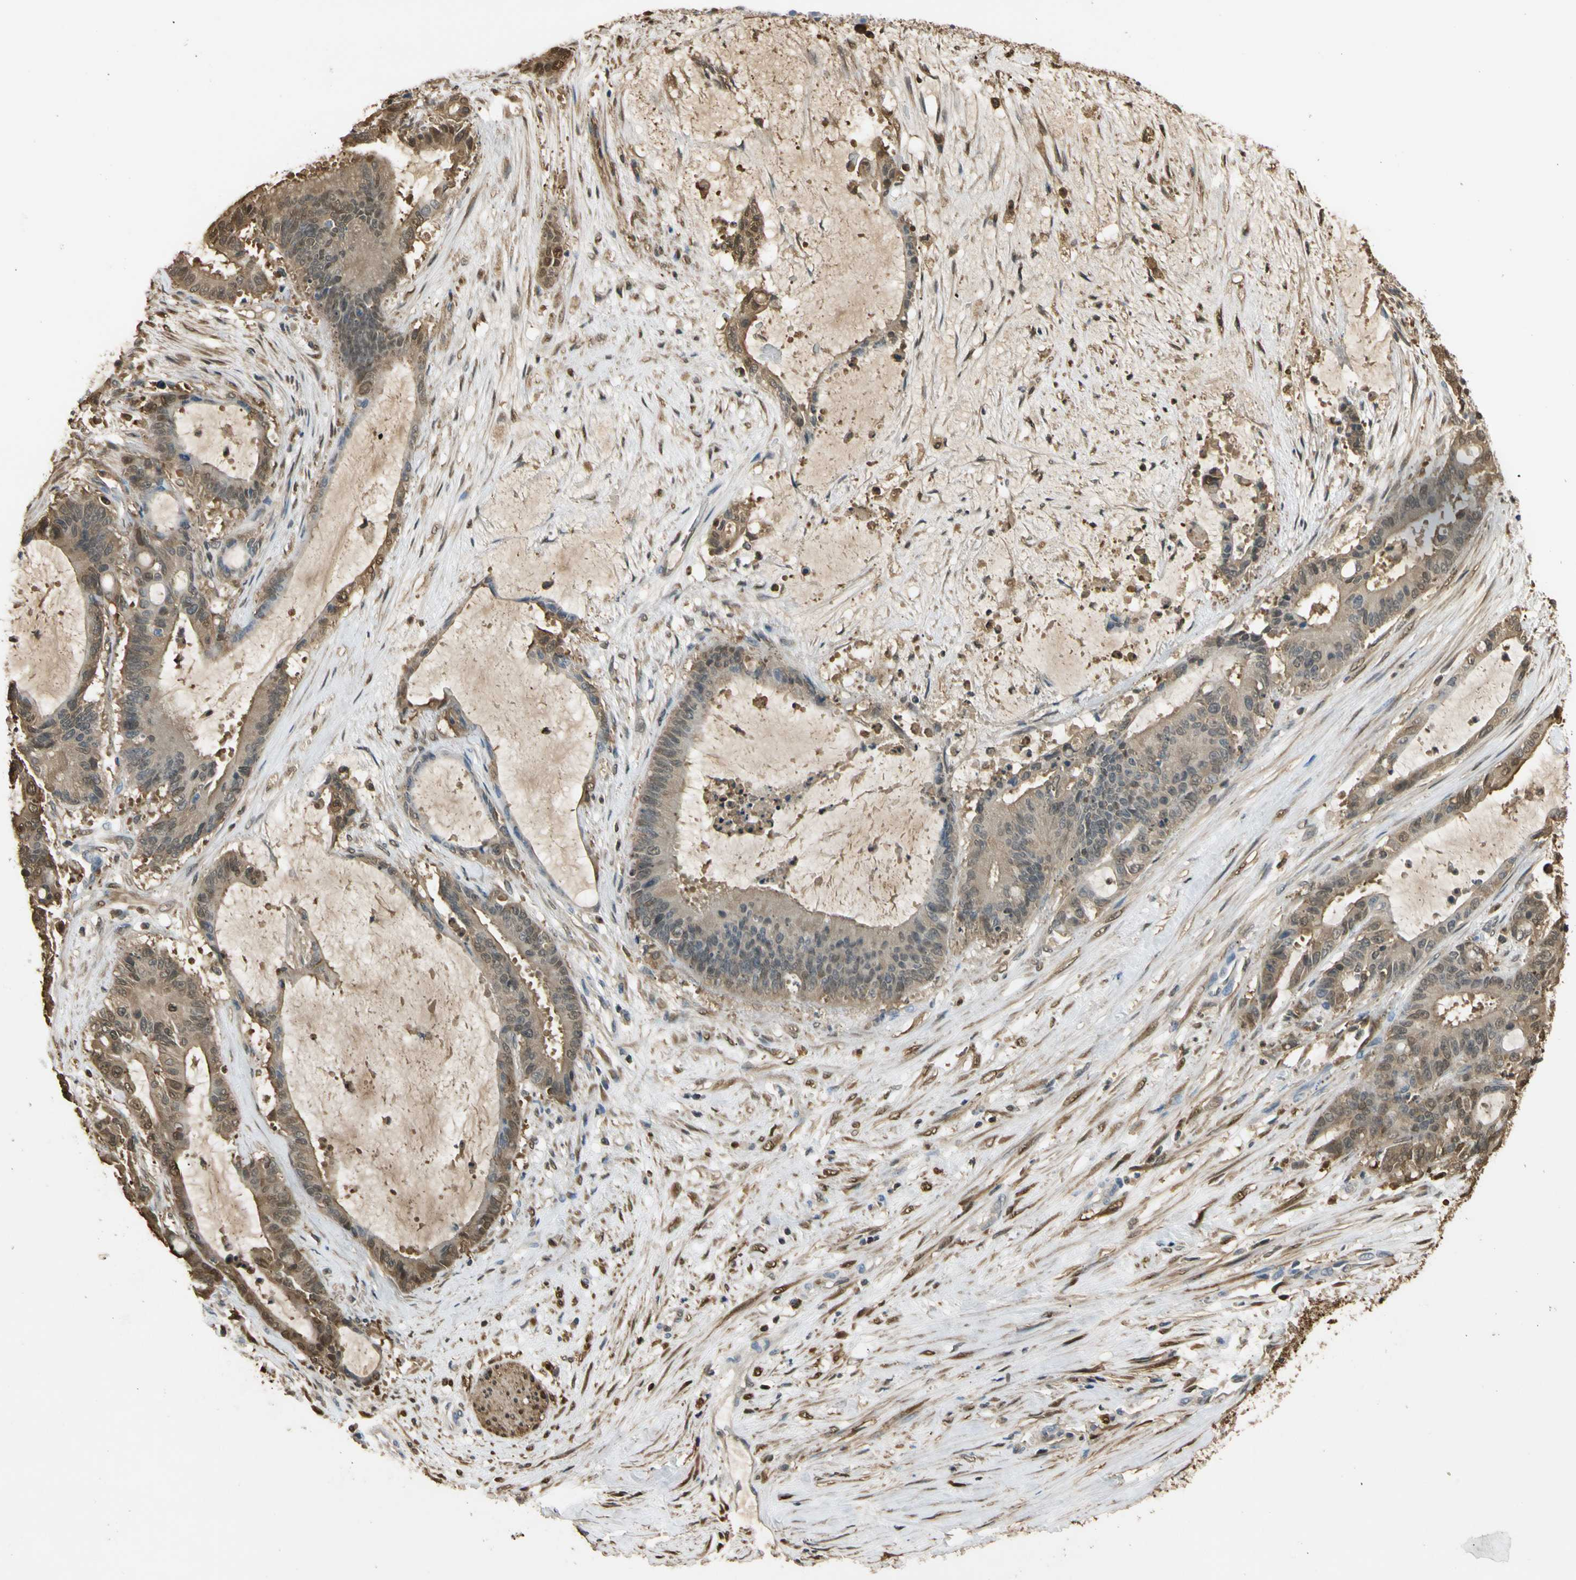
{"staining": {"intensity": "moderate", "quantity": ">75%", "location": "cytoplasmic/membranous,nuclear"}, "tissue": "liver cancer", "cell_type": "Tumor cells", "image_type": "cancer", "snomed": [{"axis": "morphology", "description": "Cholangiocarcinoma"}, {"axis": "topography", "description": "Liver"}], "caption": "Liver cholangiocarcinoma tissue demonstrates moderate cytoplasmic/membranous and nuclear staining in about >75% of tumor cells, visualized by immunohistochemistry.", "gene": "S100A6", "patient": {"sex": "female", "age": 73}}